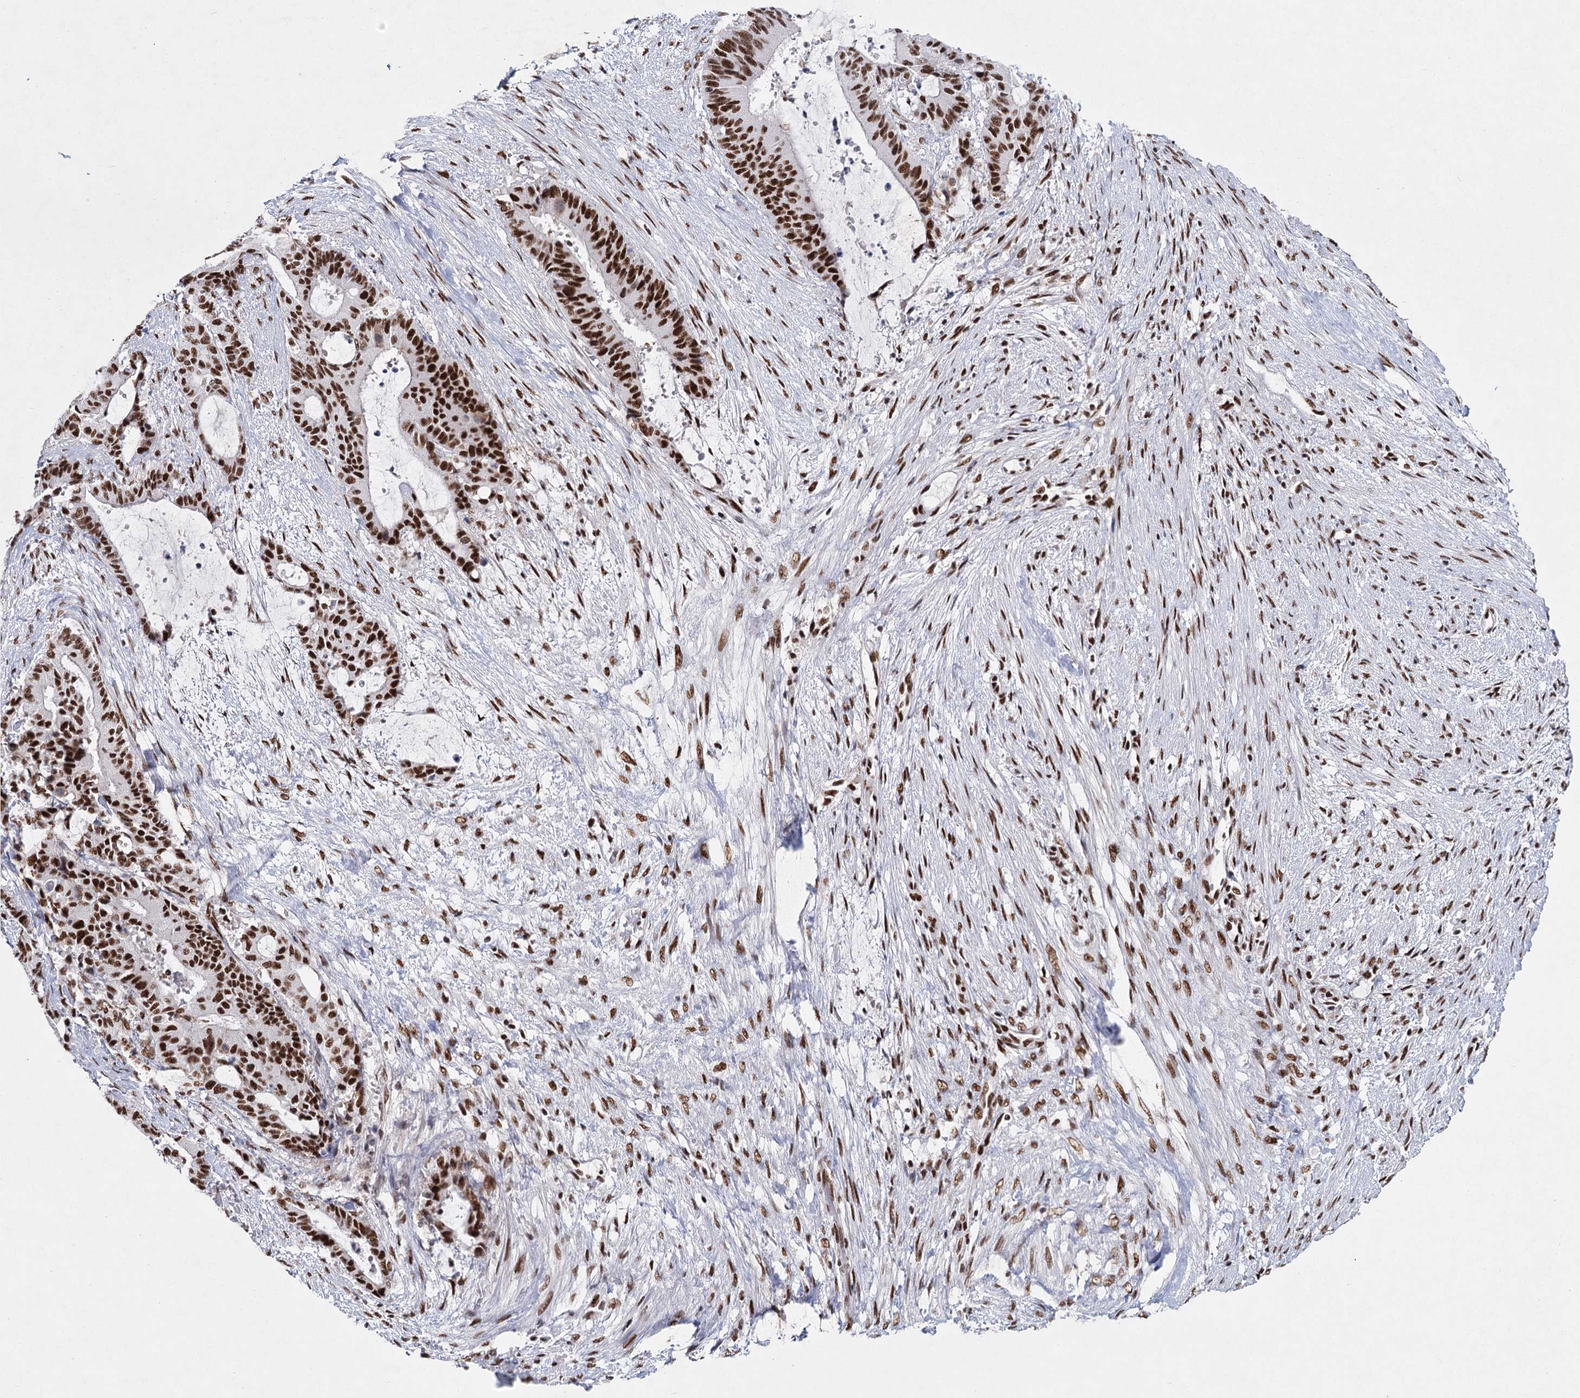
{"staining": {"intensity": "strong", "quantity": ">75%", "location": "nuclear"}, "tissue": "liver cancer", "cell_type": "Tumor cells", "image_type": "cancer", "snomed": [{"axis": "morphology", "description": "Normal tissue, NOS"}, {"axis": "morphology", "description": "Cholangiocarcinoma"}, {"axis": "topography", "description": "Liver"}, {"axis": "topography", "description": "Peripheral nerve tissue"}], "caption": "A micrograph showing strong nuclear positivity in about >75% of tumor cells in liver cancer, as visualized by brown immunohistochemical staining.", "gene": "SCAF8", "patient": {"sex": "female", "age": 73}}